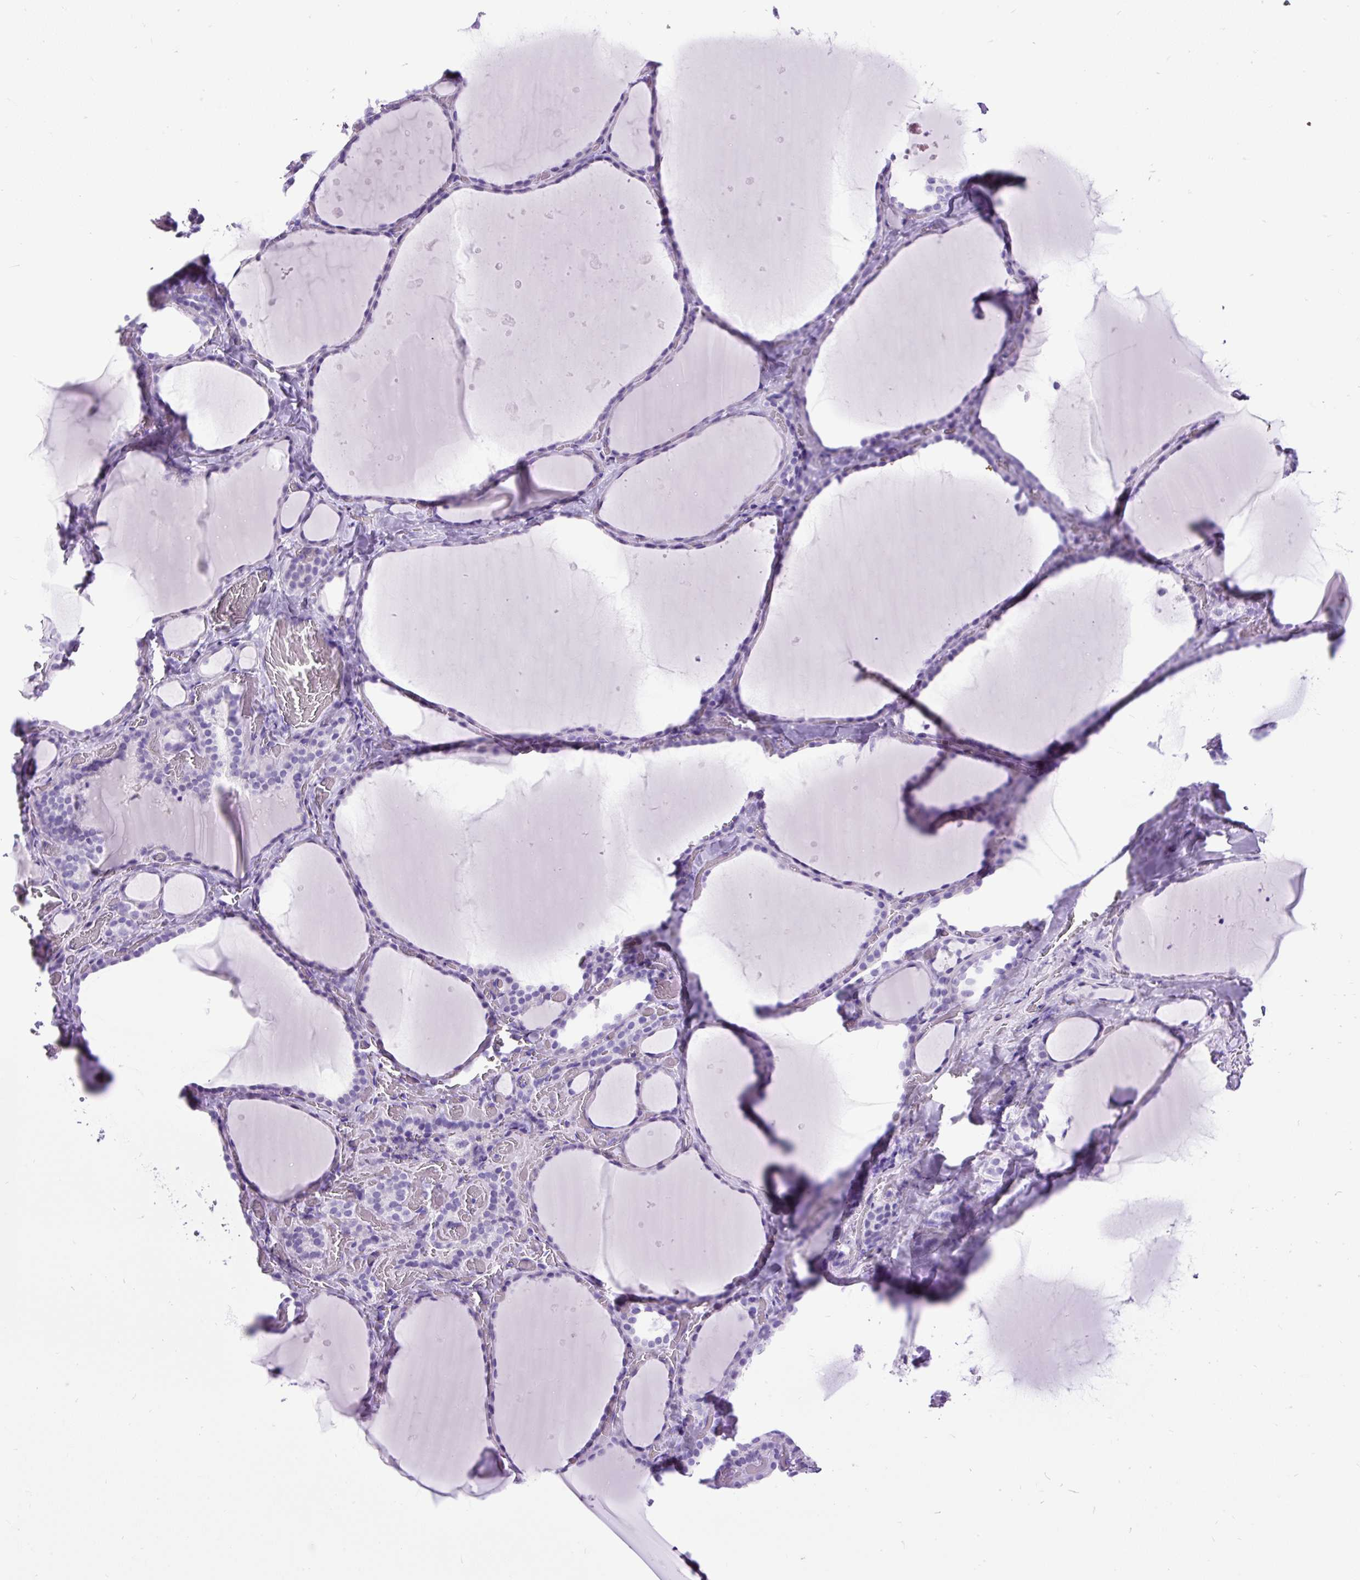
{"staining": {"intensity": "negative", "quantity": "none", "location": "none"}, "tissue": "thyroid gland", "cell_type": "Glandular cells", "image_type": "normal", "snomed": [{"axis": "morphology", "description": "Normal tissue, NOS"}, {"axis": "topography", "description": "Thyroid gland"}], "caption": "This is a micrograph of immunohistochemistry (IHC) staining of unremarkable thyroid gland, which shows no expression in glandular cells. (DAB IHC visualized using brightfield microscopy, high magnification).", "gene": "PDIA2", "patient": {"sex": "female", "age": 36}}